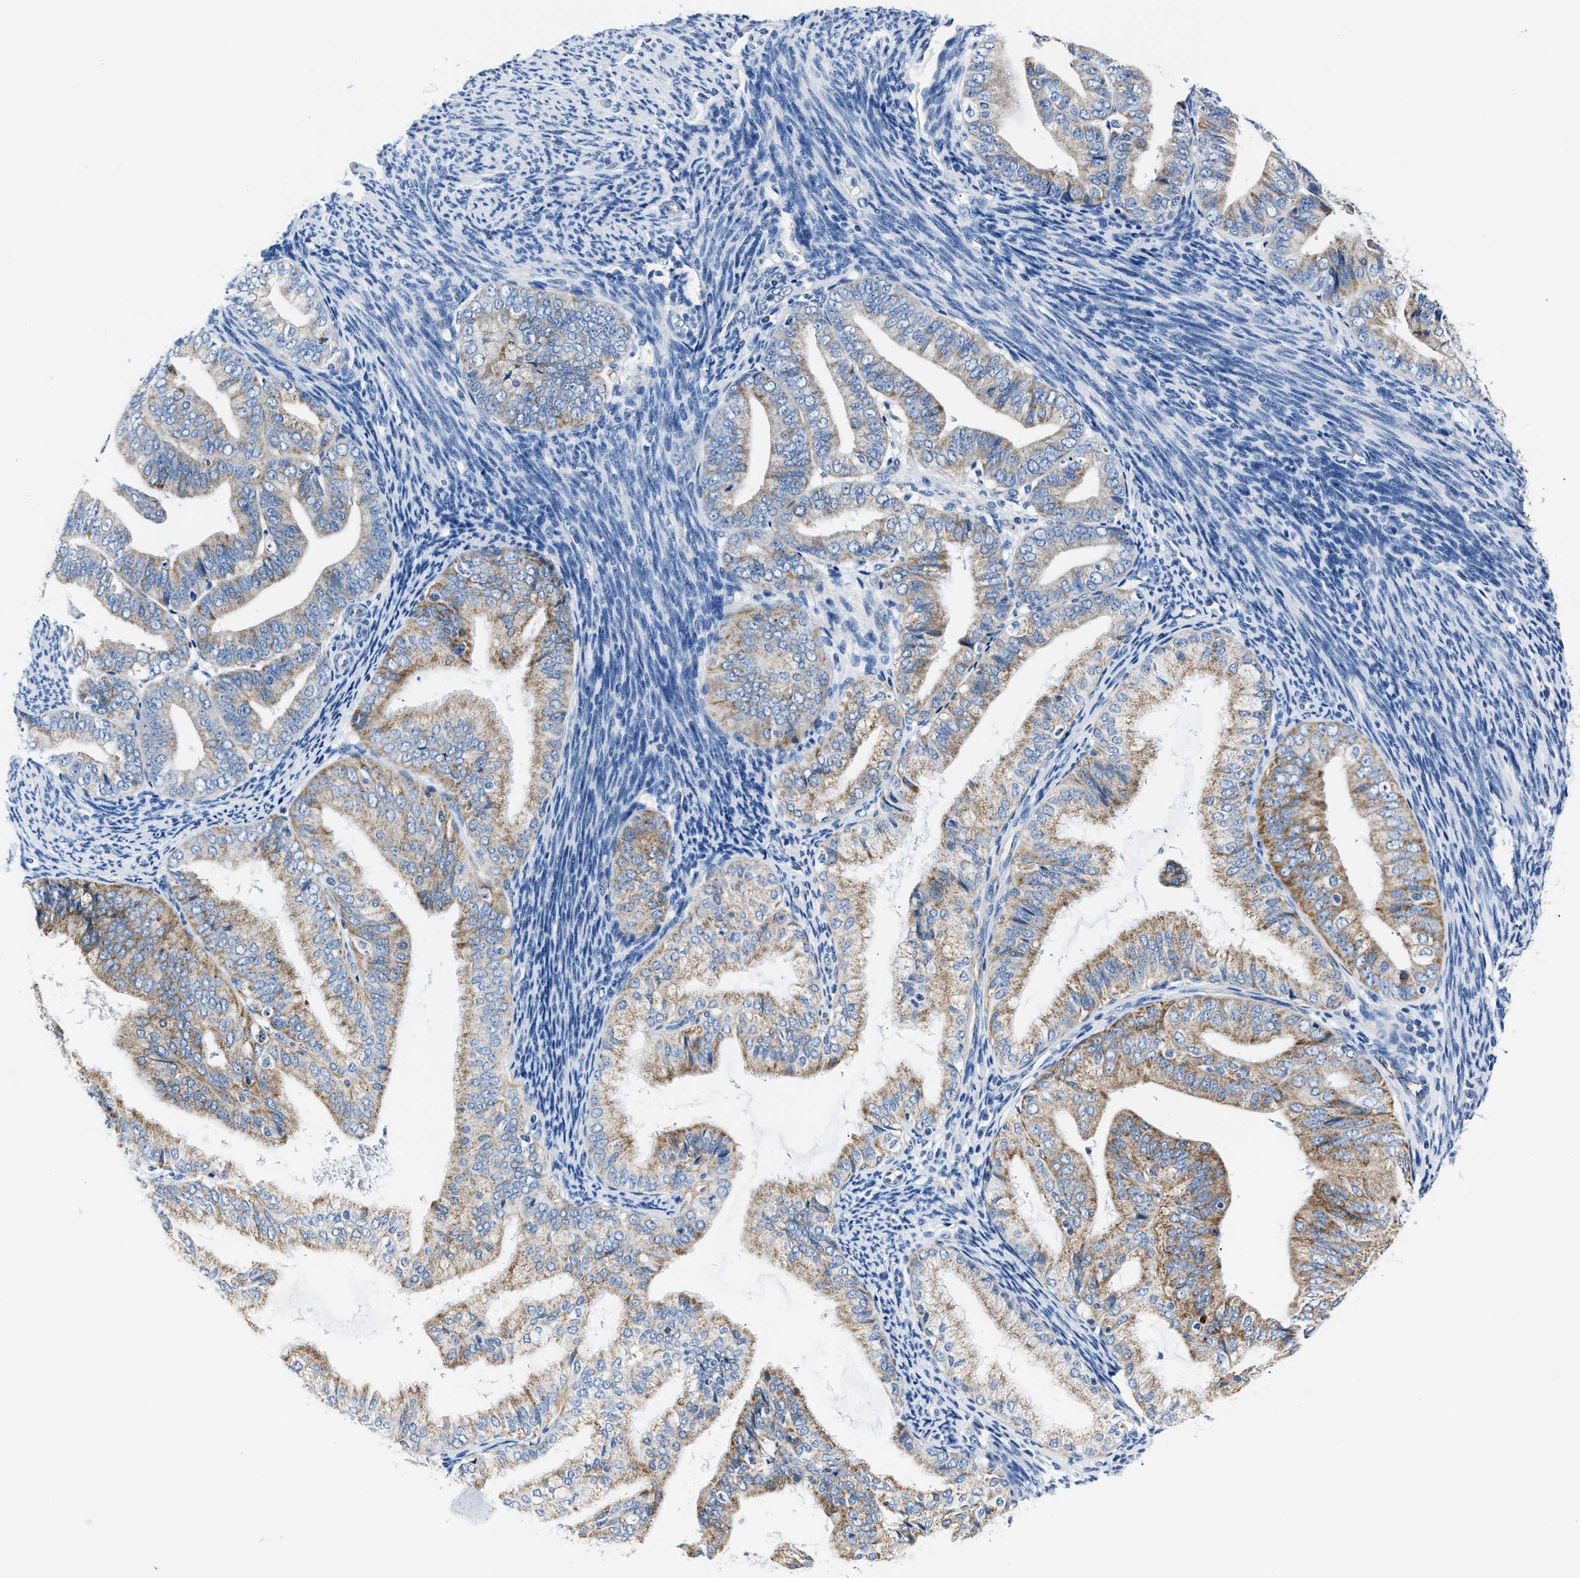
{"staining": {"intensity": "moderate", "quantity": ">75%", "location": "cytoplasmic/membranous"}, "tissue": "endometrial cancer", "cell_type": "Tumor cells", "image_type": "cancer", "snomed": [{"axis": "morphology", "description": "Adenocarcinoma, NOS"}, {"axis": "topography", "description": "Endometrium"}], "caption": "Endometrial cancer stained with DAB (3,3'-diaminobenzidine) immunohistochemistry (IHC) exhibits medium levels of moderate cytoplasmic/membranous expression in approximately >75% of tumor cells.", "gene": "AMACR", "patient": {"sex": "female", "age": 63}}